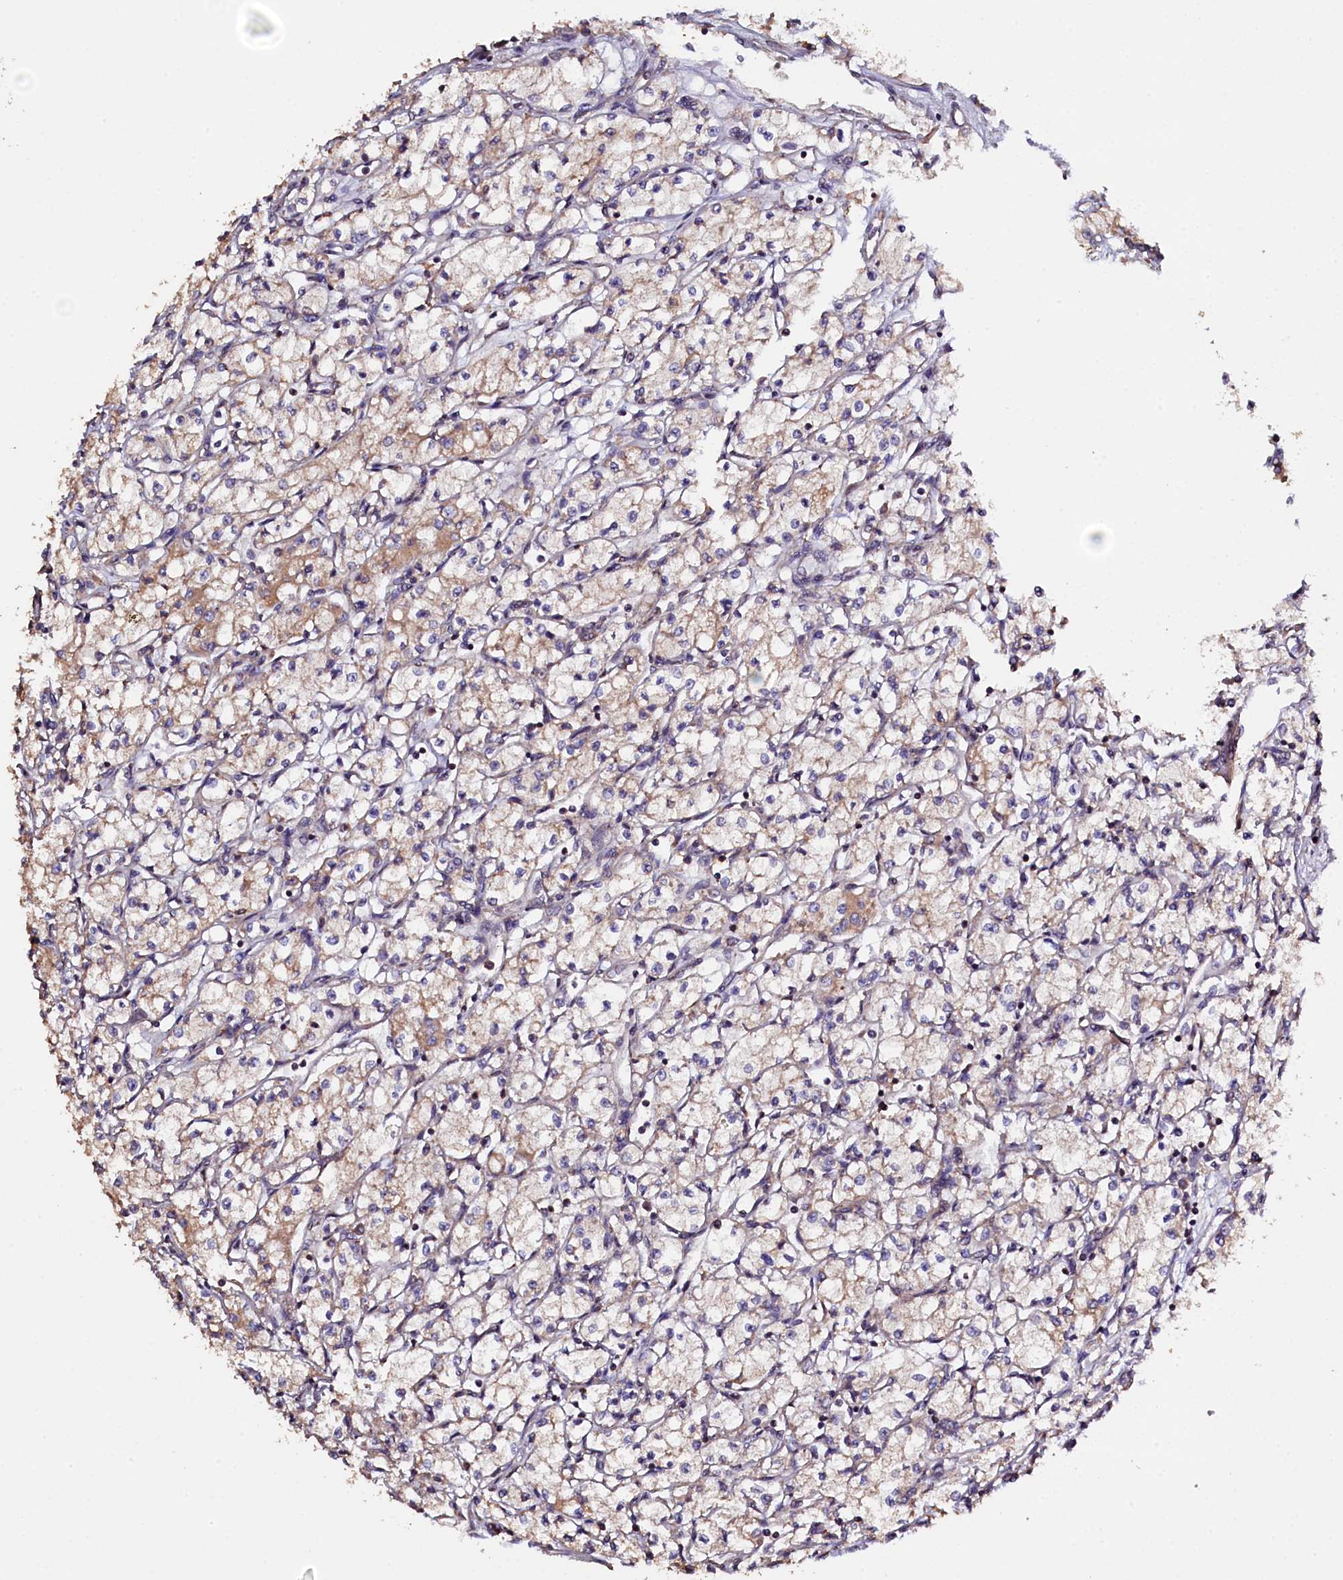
{"staining": {"intensity": "weak", "quantity": "25%-75%", "location": "cytoplasmic/membranous"}, "tissue": "renal cancer", "cell_type": "Tumor cells", "image_type": "cancer", "snomed": [{"axis": "morphology", "description": "Adenocarcinoma, NOS"}, {"axis": "topography", "description": "Kidney"}], "caption": "A brown stain labels weak cytoplasmic/membranous expression of a protein in human renal adenocarcinoma tumor cells. (DAB (3,3'-diaminobenzidine) IHC, brown staining for protein, blue staining for nuclei).", "gene": "KLC2", "patient": {"sex": "male", "age": 59}}